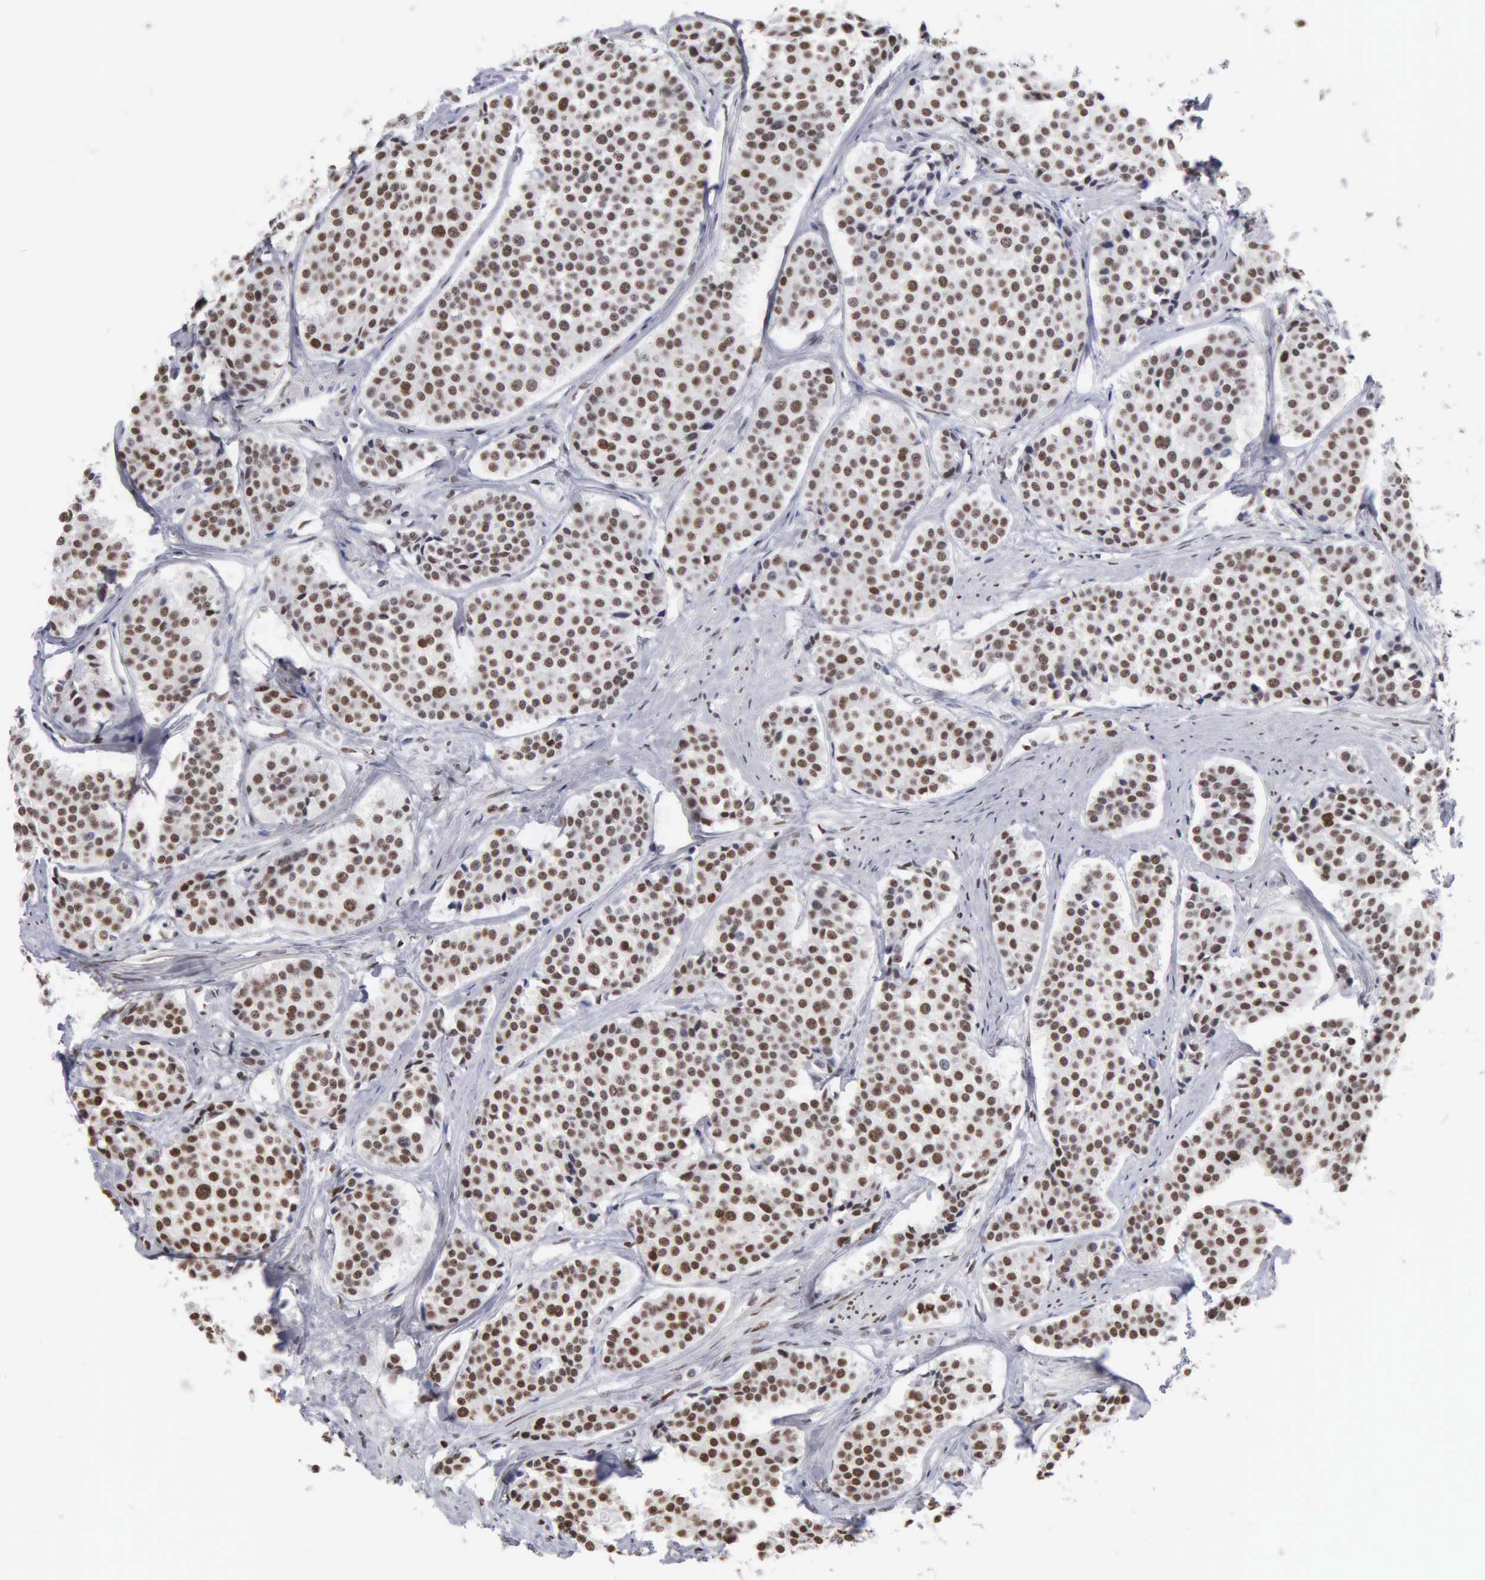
{"staining": {"intensity": "strong", "quantity": ">75%", "location": "nuclear"}, "tissue": "carcinoid", "cell_type": "Tumor cells", "image_type": "cancer", "snomed": [{"axis": "morphology", "description": "Carcinoid, malignant, NOS"}, {"axis": "topography", "description": "Small intestine"}], "caption": "The image displays a brown stain indicating the presence of a protein in the nuclear of tumor cells in carcinoid. Immunohistochemistry stains the protein of interest in brown and the nuclei are stained blue.", "gene": "CCNG1", "patient": {"sex": "male", "age": 60}}